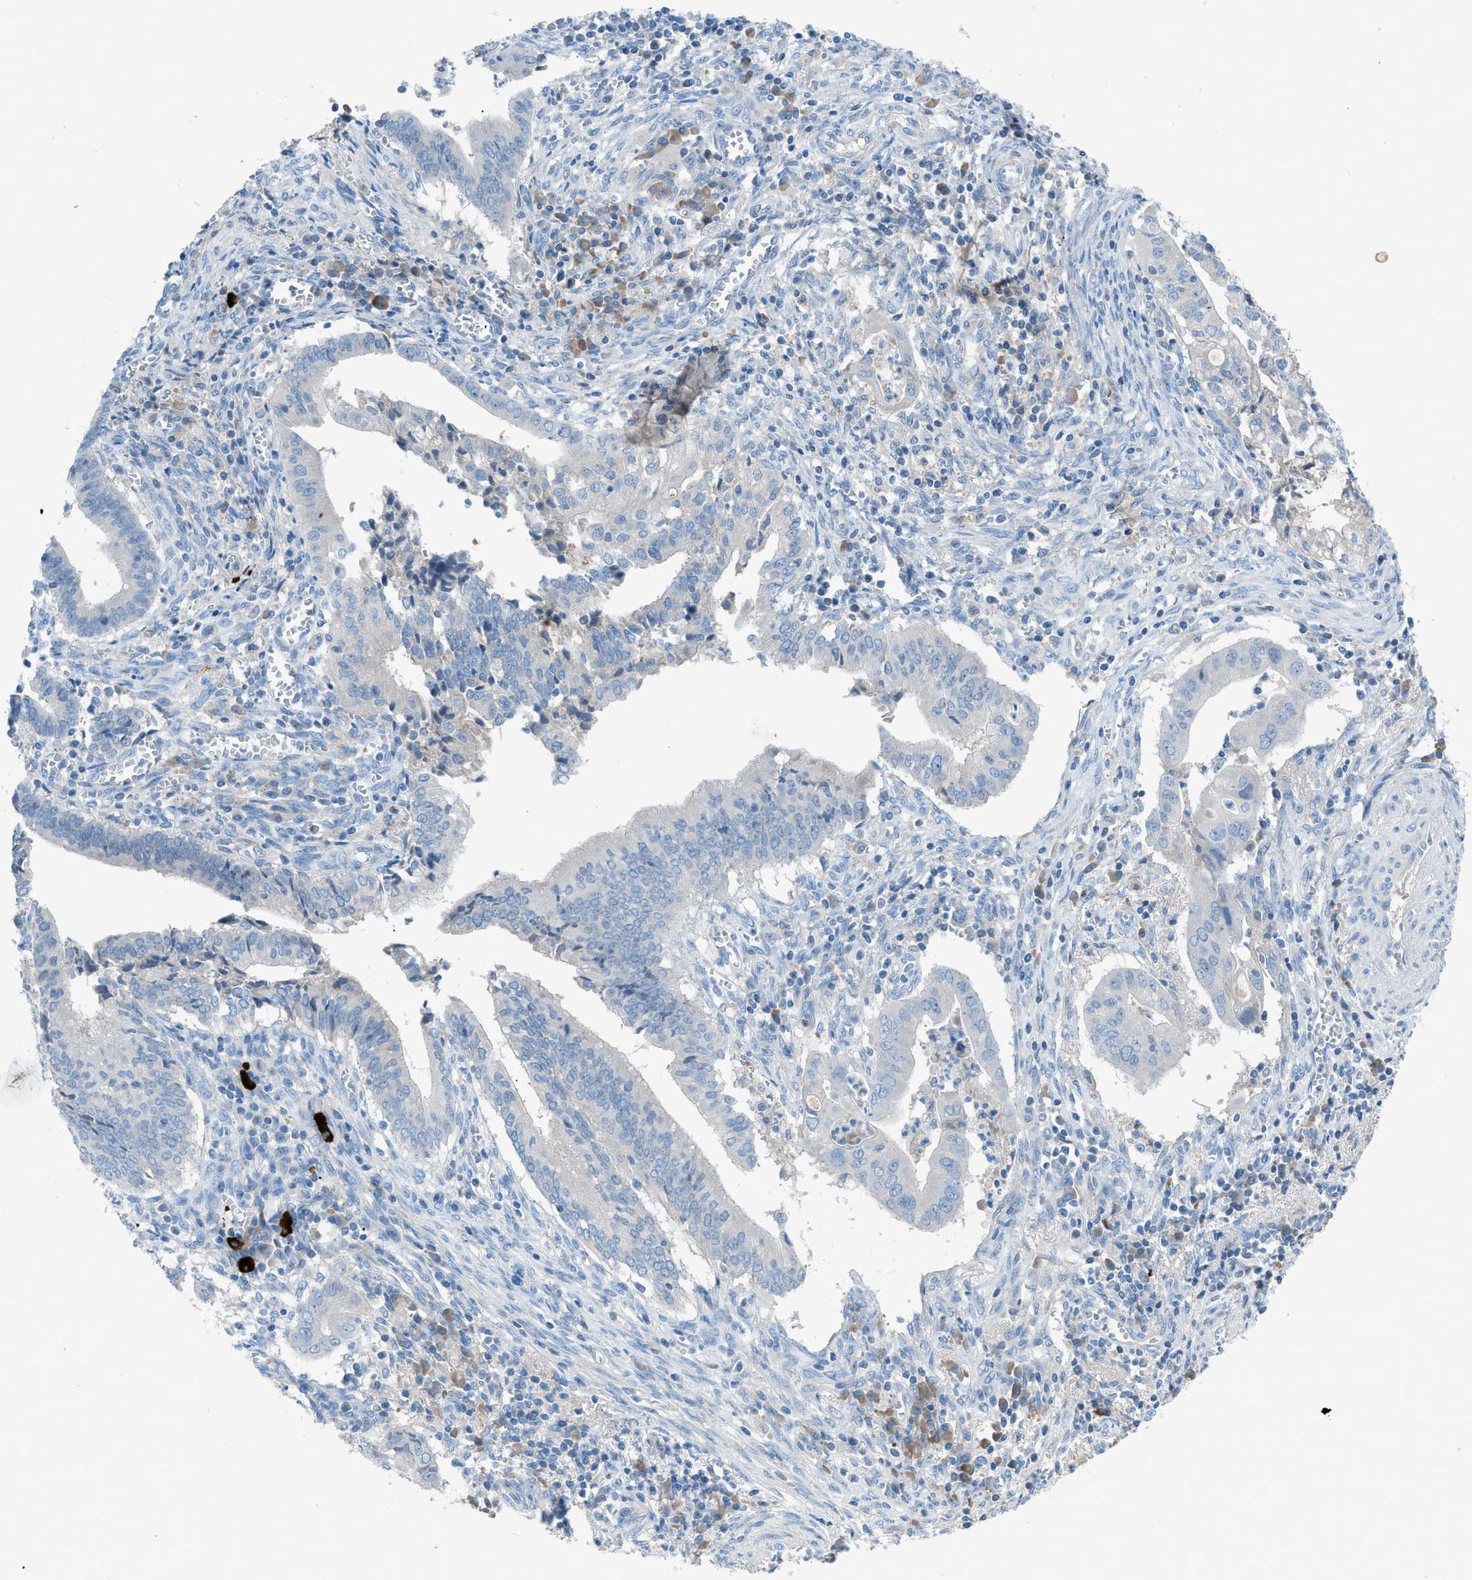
{"staining": {"intensity": "moderate", "quantity": "<25%", "location": "cytoplasmic/membranous"}, "tissue": "cervical cancer", "cell_type": "Tumor cells", "image_type": "cancer", "snomed": [{"axis": "morphology", "description": "Adenocarcinoma, NOS"}, {"axis": "topography", "description": "Cervix"}], "caption": "Cervical cancer (adenocarcinoma) was stained to show a protein in brown. There is low levels of moderate cytoplasmic/membranous staining in approximately <25% of tumor cells.", "gene": "C5AR2", "patient": {"sex": "female", "age": 44}}